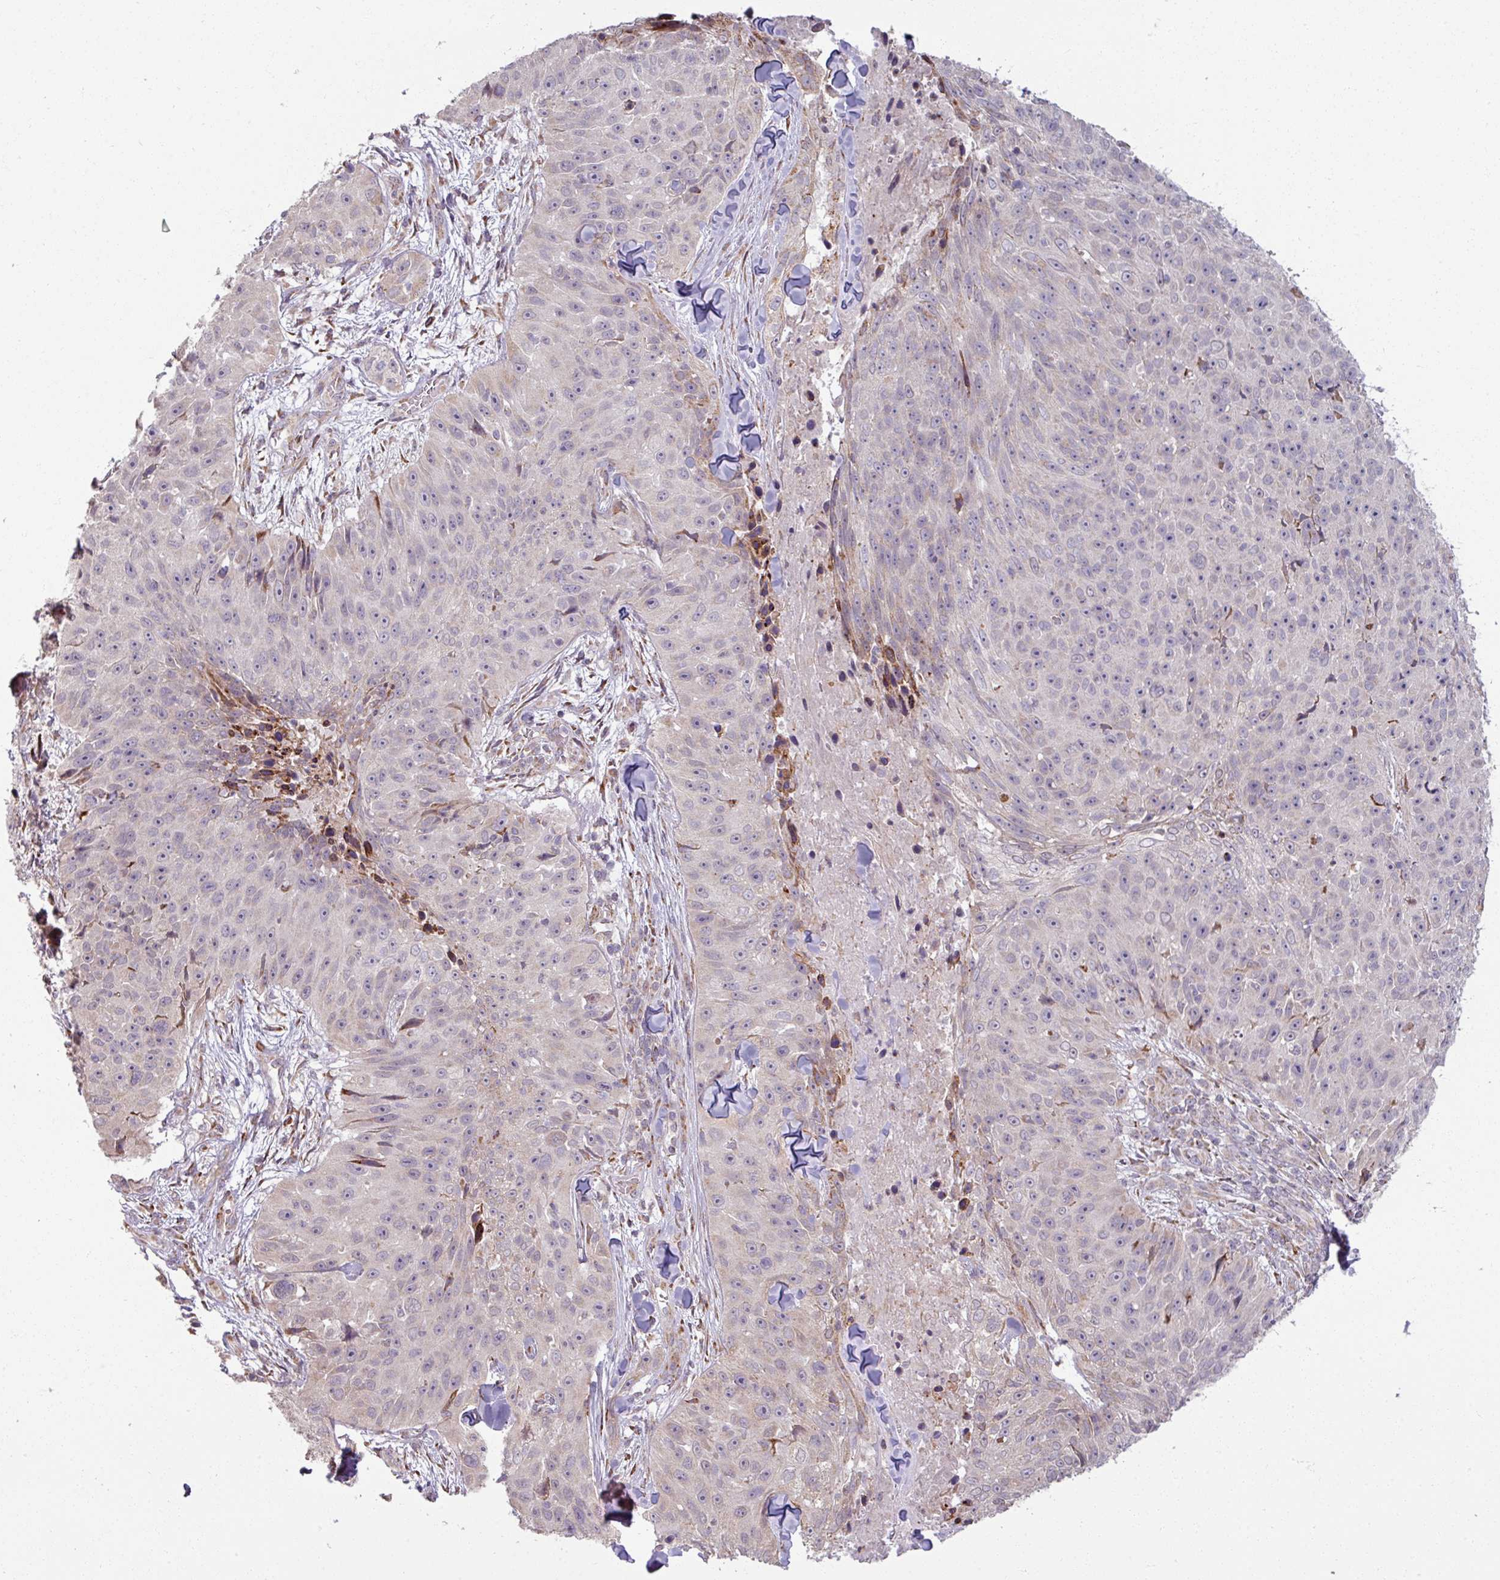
{"staining": {"intensity": "negative", "quantity": "none", "location": "none"}, "tissue": "skin cancer", "cell_type": "Tumor cells", "image_type": "cancer", "snomed": [{"axis": "morphology", "description": "Squamous cell carcinoma, NOS"}, {"axis": "topography", "description": "Skin"}], "caption": "Tumor cells show no significant staining in squamous cell carcinoma (skin).", "gene": "MAGT1", "patient": {"sex": "female", "age": 87}}